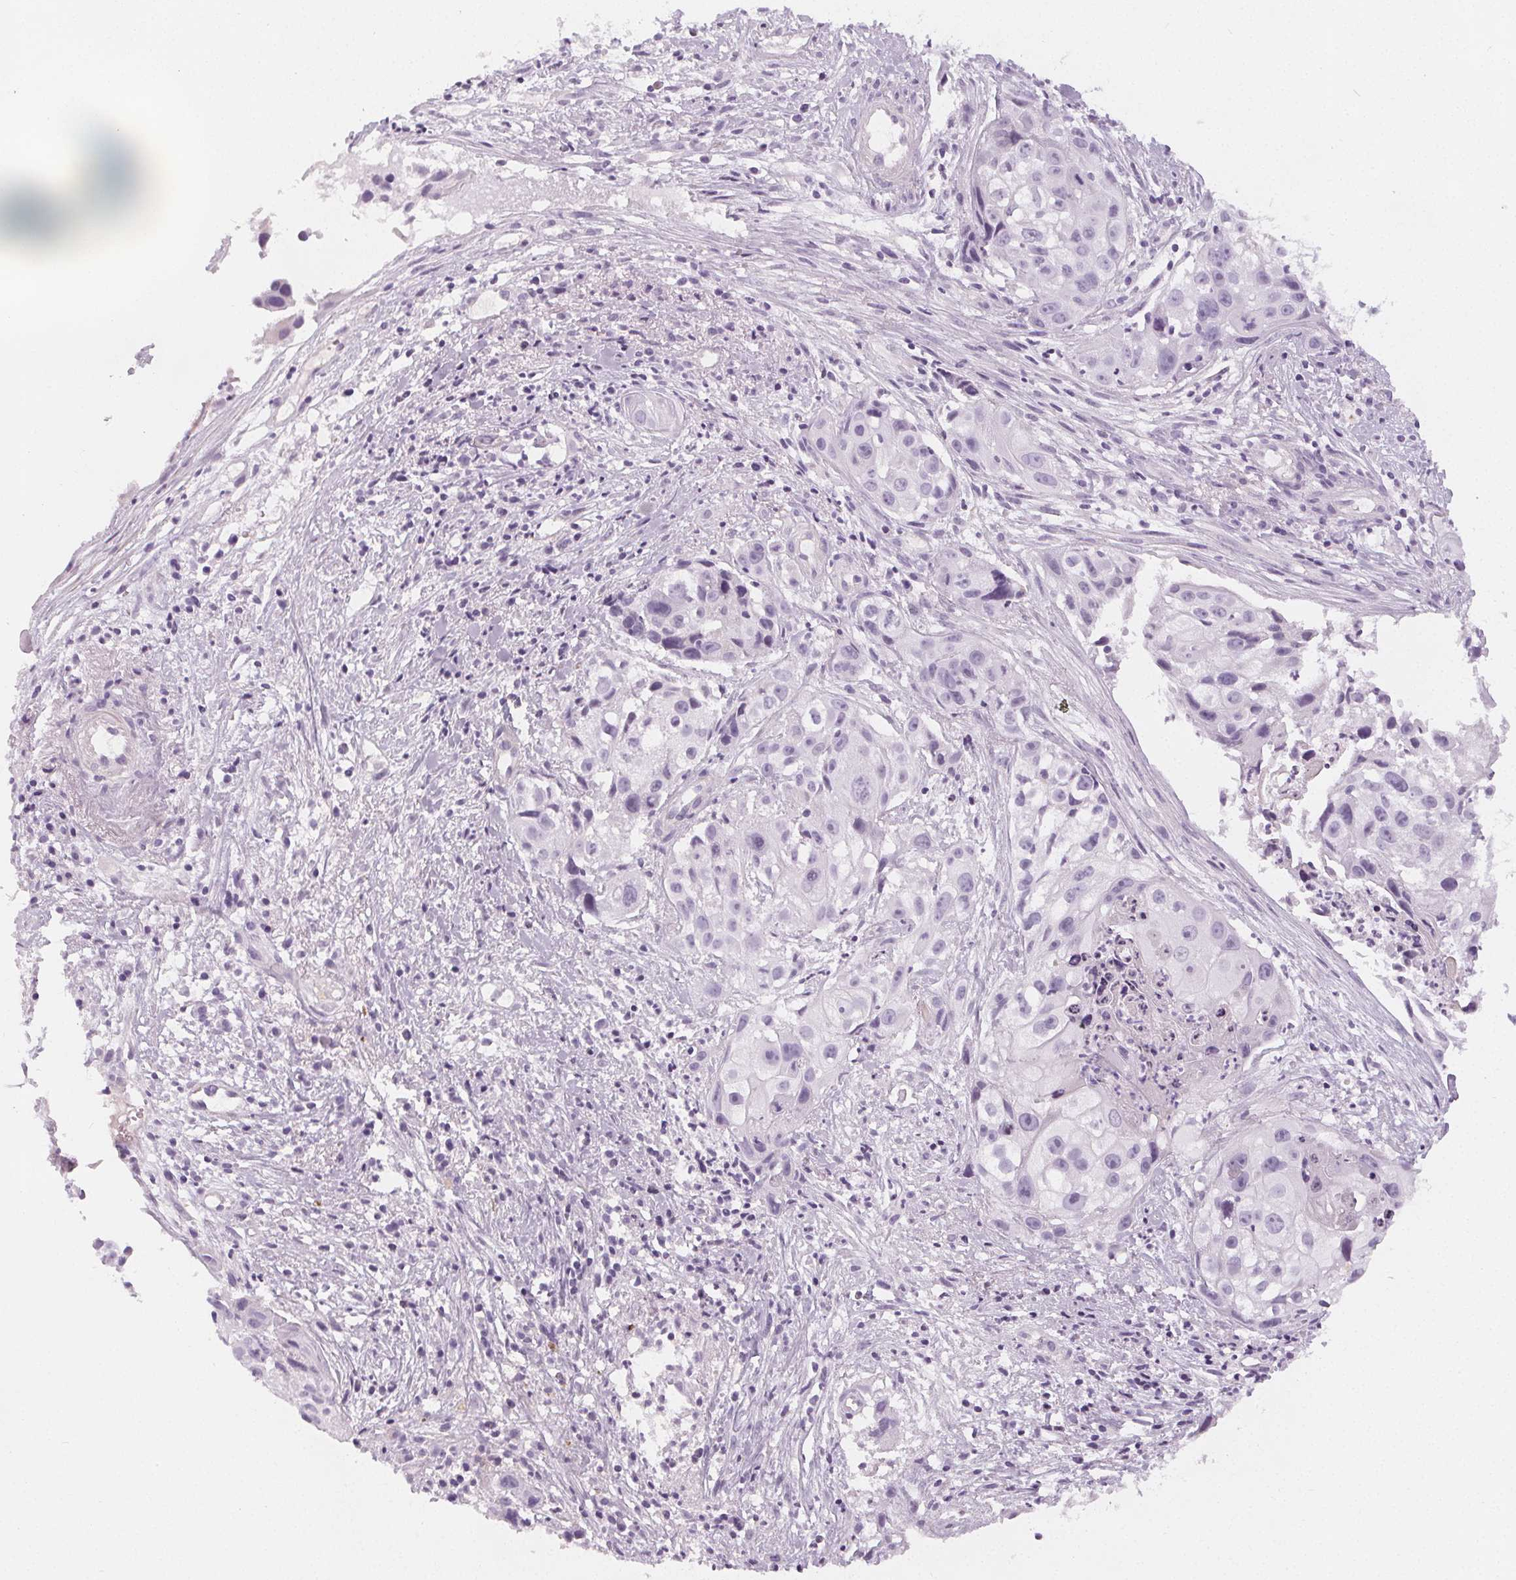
{"staining": {"intensity": "negative", "quantity": "none", "location": "none"}, "tissue": "cervical cancer", "cell_type": "Tumor cells", "image_type": "cancer", "snomed": [{"axis": "morphology", "description": "Squamous cell carcinoma, NOS"}, {"axis": "topography", "description": "Cervix"}], "caption": "High power microscopy micrograph of an immunohistochemistry image of cervical cancer, revealing no significant expression in tumor cells.", "gene": "SLC5A12", "patient": {"sex": "female", "age": 53}}